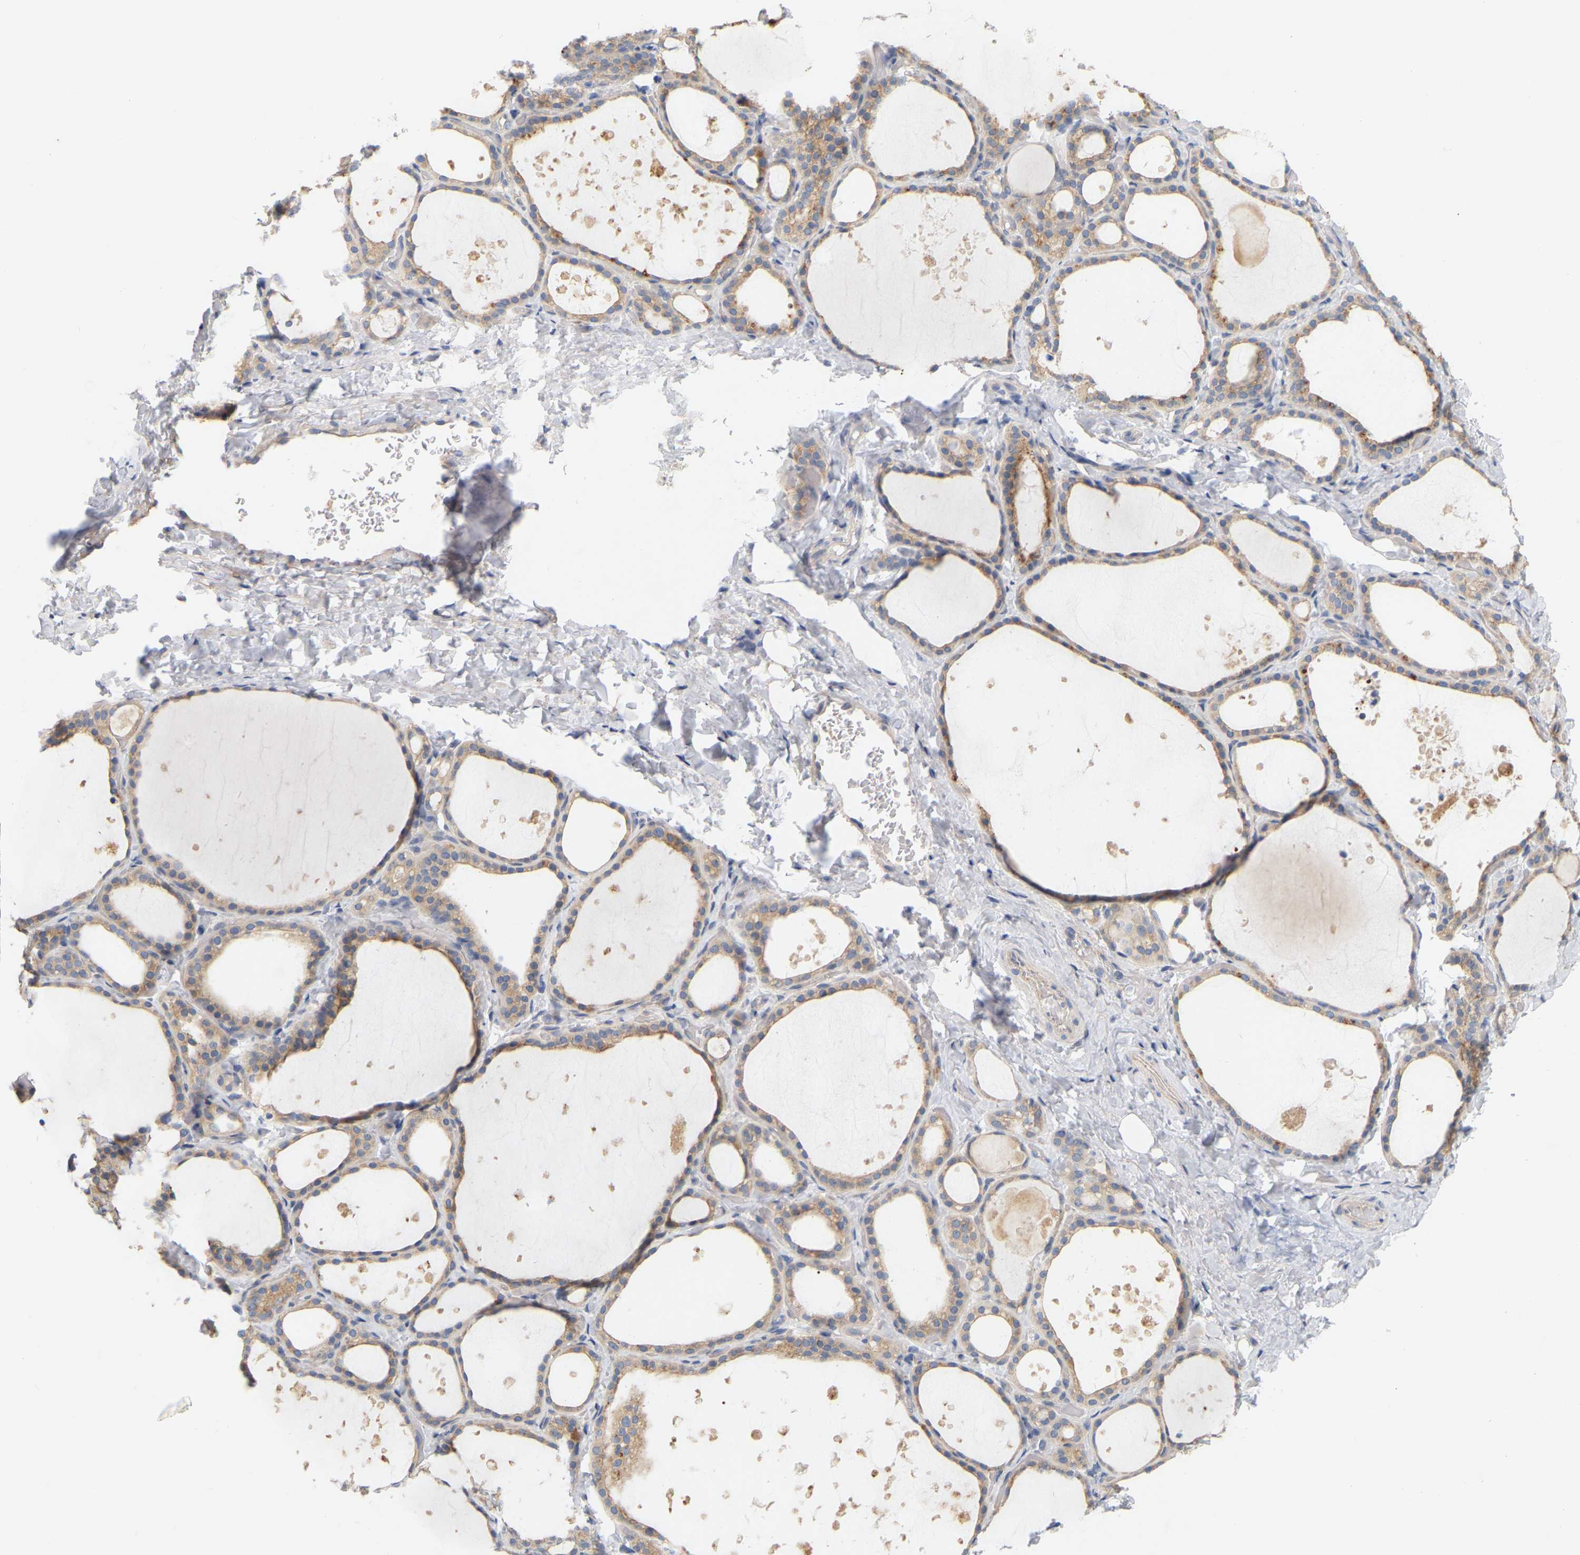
{"staining": {"intensity": "weak", "quantity": ">75%", "location": "cytoplasmic/membranous"}, "tissue": "thyroid gland", "cell_type": "Glandular cells", "image_type": "normal", "snomed": [{"axis": "morphology", "description": "Normal tissue, NOS"}, {"axis": "topography", "description": "Thyroid gland"}], "caption": "Thyroid gland stained with DAB (3,3'-diaminobenzidine) immunohistochemistry displays low levels of weak cytoplasmic/membranous positivity in approximately >75% of glandular cells. (IHC, brightfield microscopy, high magnification).", "gene": "MINDY4", "patient": {"sex": "female", "age": 44}}